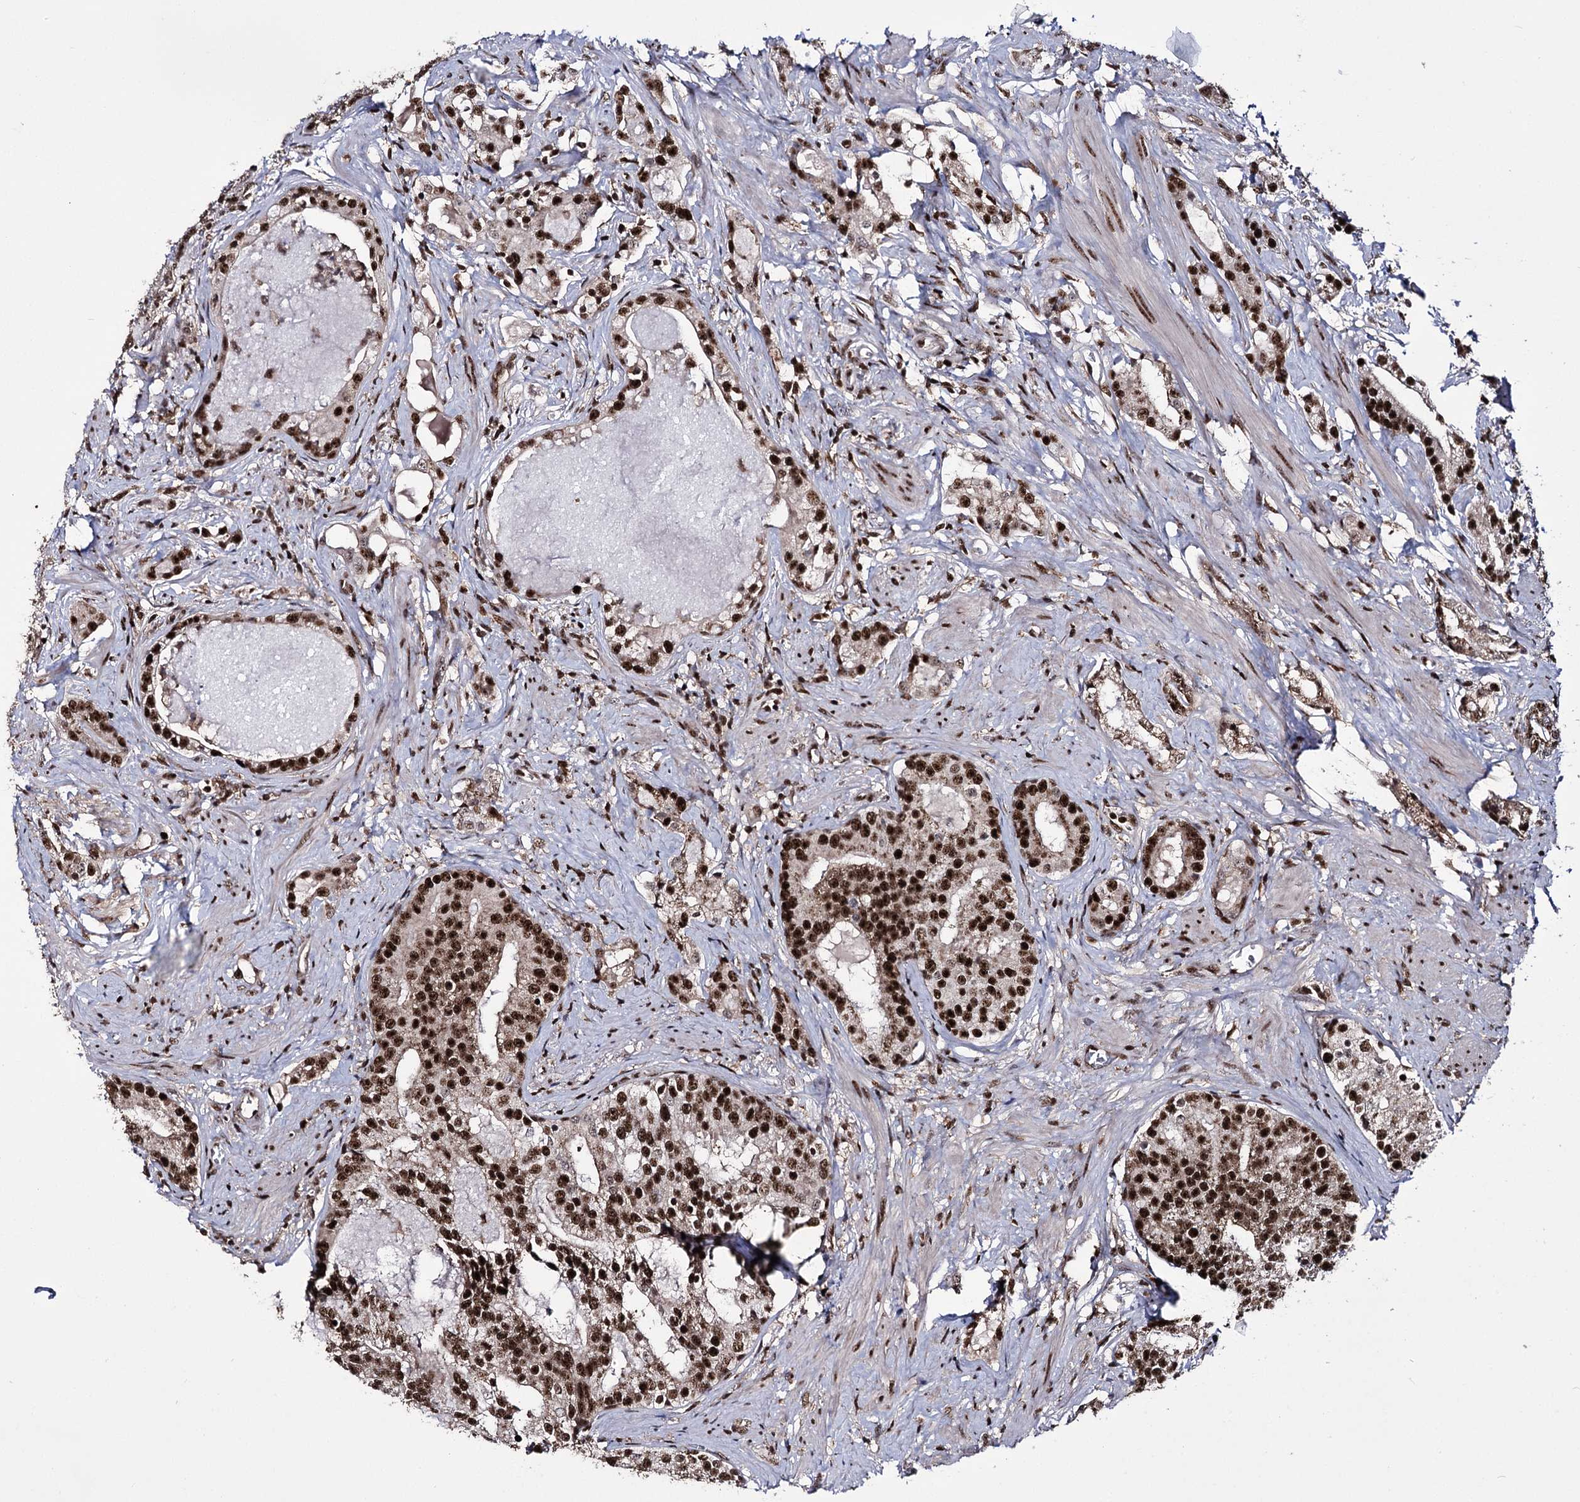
{"staining": {"intensity": "strong", "quantity": ">75%", "location": "nuclear"}, "tissue": "prostate cancer", "cell_type": "Tumor cells", "image_type": "cancer", "snomed": [{"axis": "morphology", "description": "Adenocarcinoma, High grade"}, {"axis": "topography", "description": "Prostate"}], "caption": "DAB immunohistochemical staining of human prostate cancer (adenocarcinoma (high-grade)) exhibits strong nuclear protein staining in approximately >75% of tumor cells. (DAB = brown stain, brightfield microscopy at high magnification).", "gene": "PRPF40A", "patient": {"sex": "male", "age": 58}}